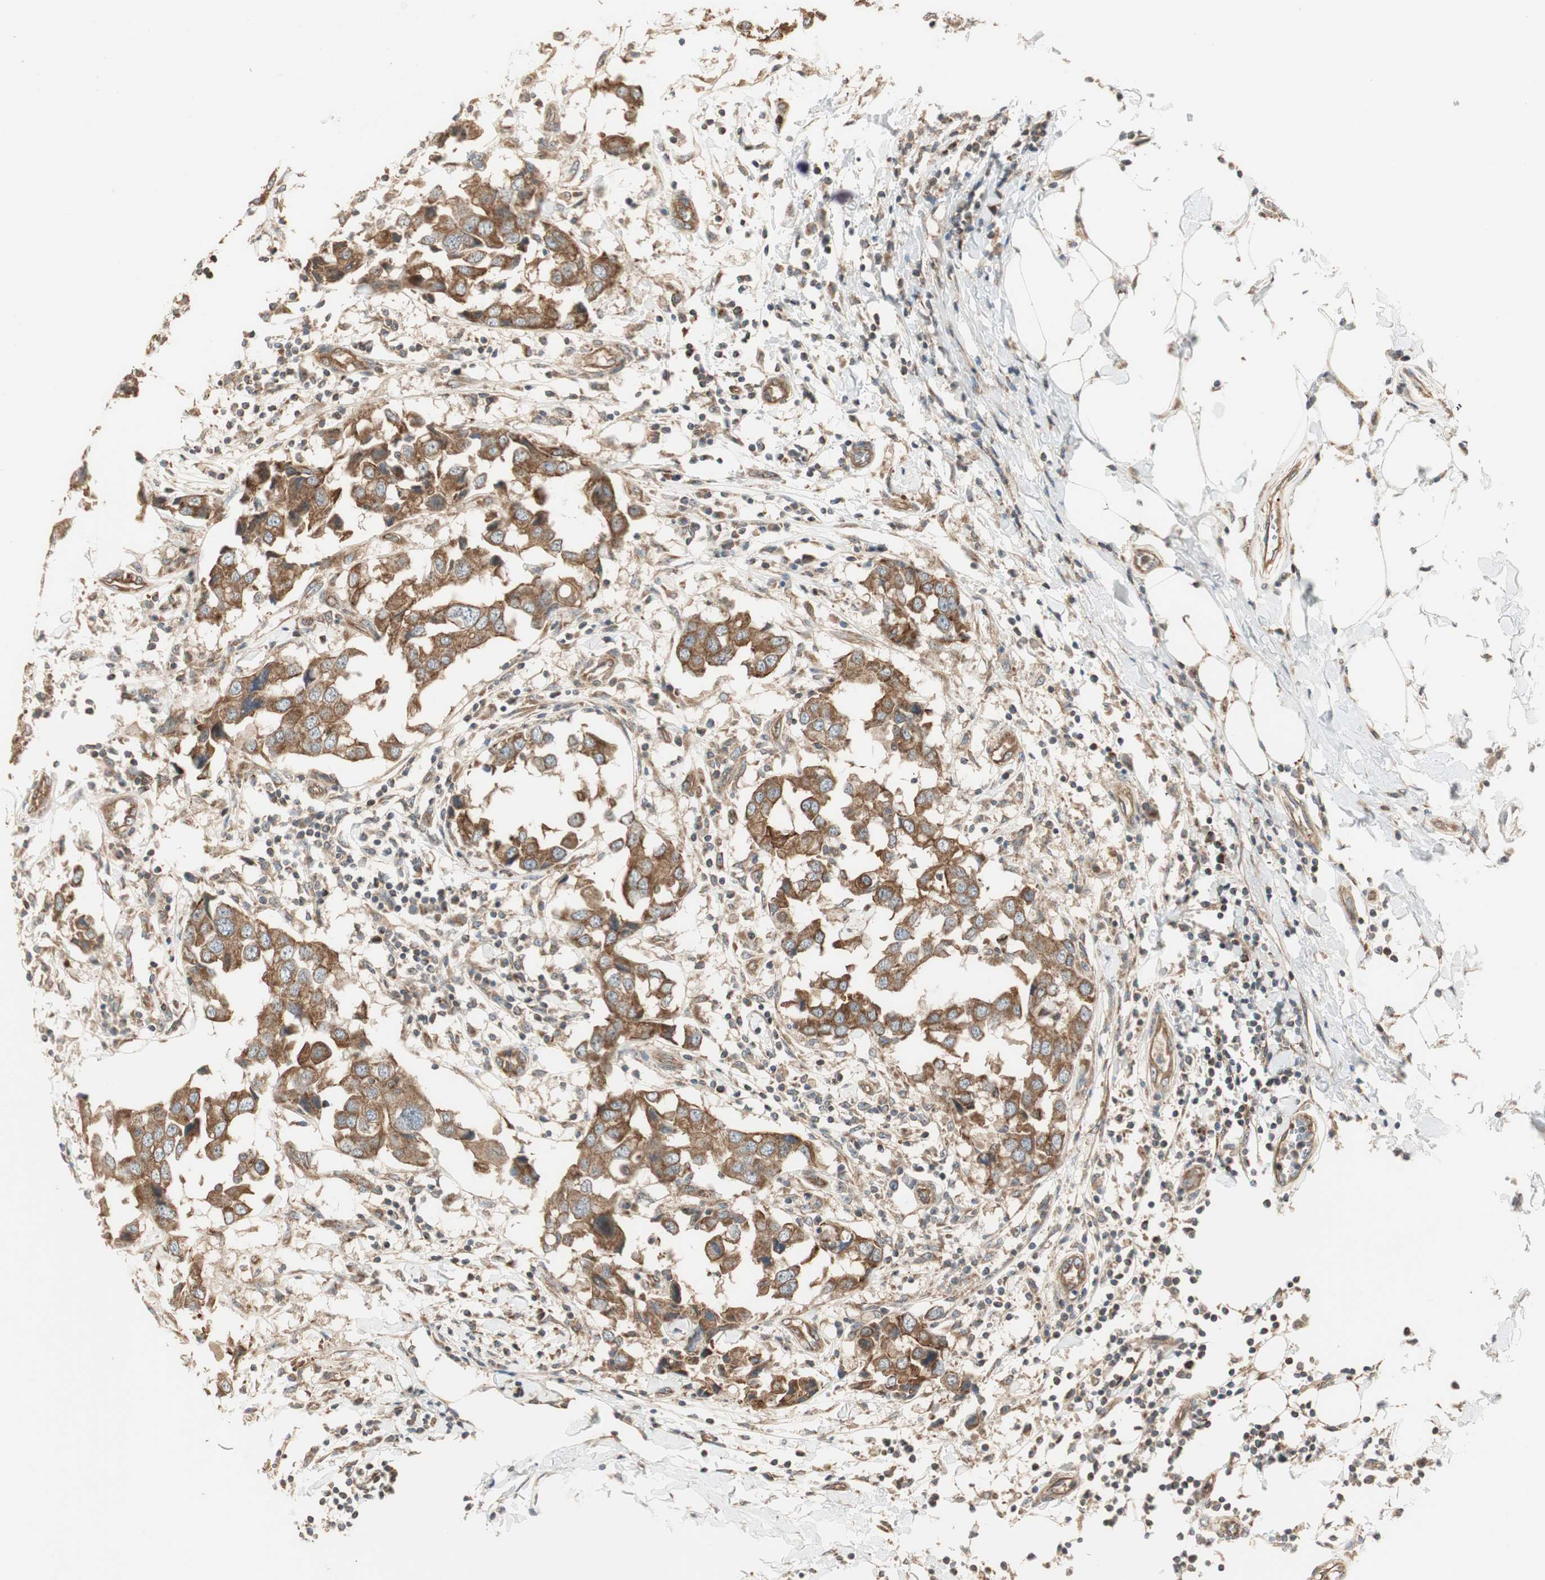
{"staining": {"intensity": "strong", "quantity": ">75%", "location": "cytoplasmic/membranous"}, "tissue": "breast cancer", "cell_type": "Tumor cells", "image_type": "cancer", "snomed": [{"axis": "morphology", "description": "Duct carcinoma"}, {"axis": "topography", "description": "Breast"}], "caption": "A high-resolution histopathology image shows immunohistochemistry staining of breast cancer, which displays strong cytoplasmic/membranous expression in approximately >75% of tumor cells.", "gene": "CTTNBP2NL", "patient": {"sex": "female", "age": 27}}